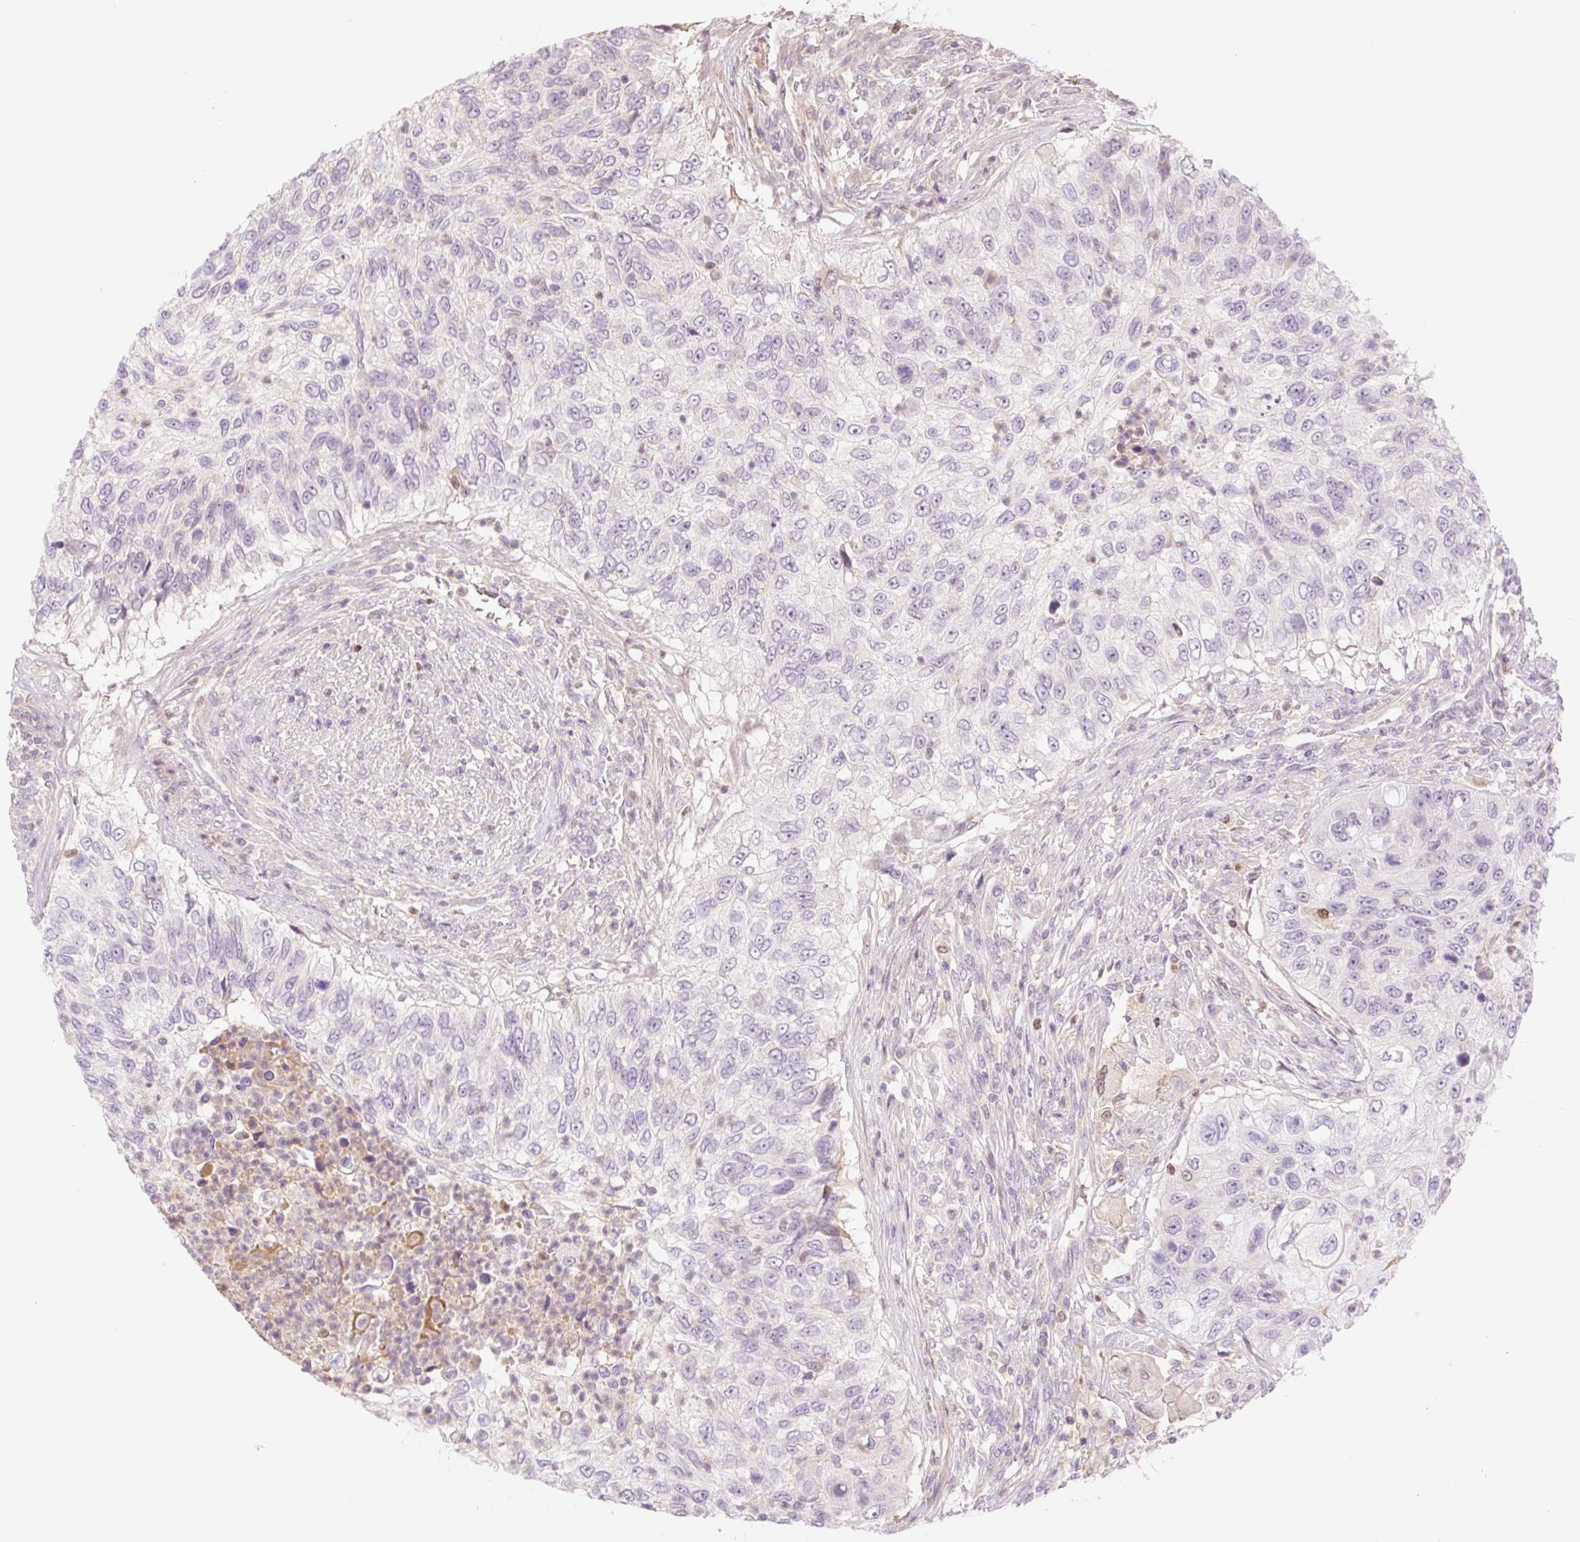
{"staining": {"intensity": "negative", "quantity": "none", "location": "none"}, "tissue": "urothelial cancer", "cell_type": "Tumor cells", "image_type": "cancer", "snomed": [{"axis": "morphology", "description": "Urothelial carcinoma, High grade"}, {"axis": "topography", "description": "Urinary bladder"}], "caption": "Image shows no protein positivity in tumor cells of urothelial cancer tissue.", "gene": "HEBP1", "patient": {"sex": "female", "age": 60}}